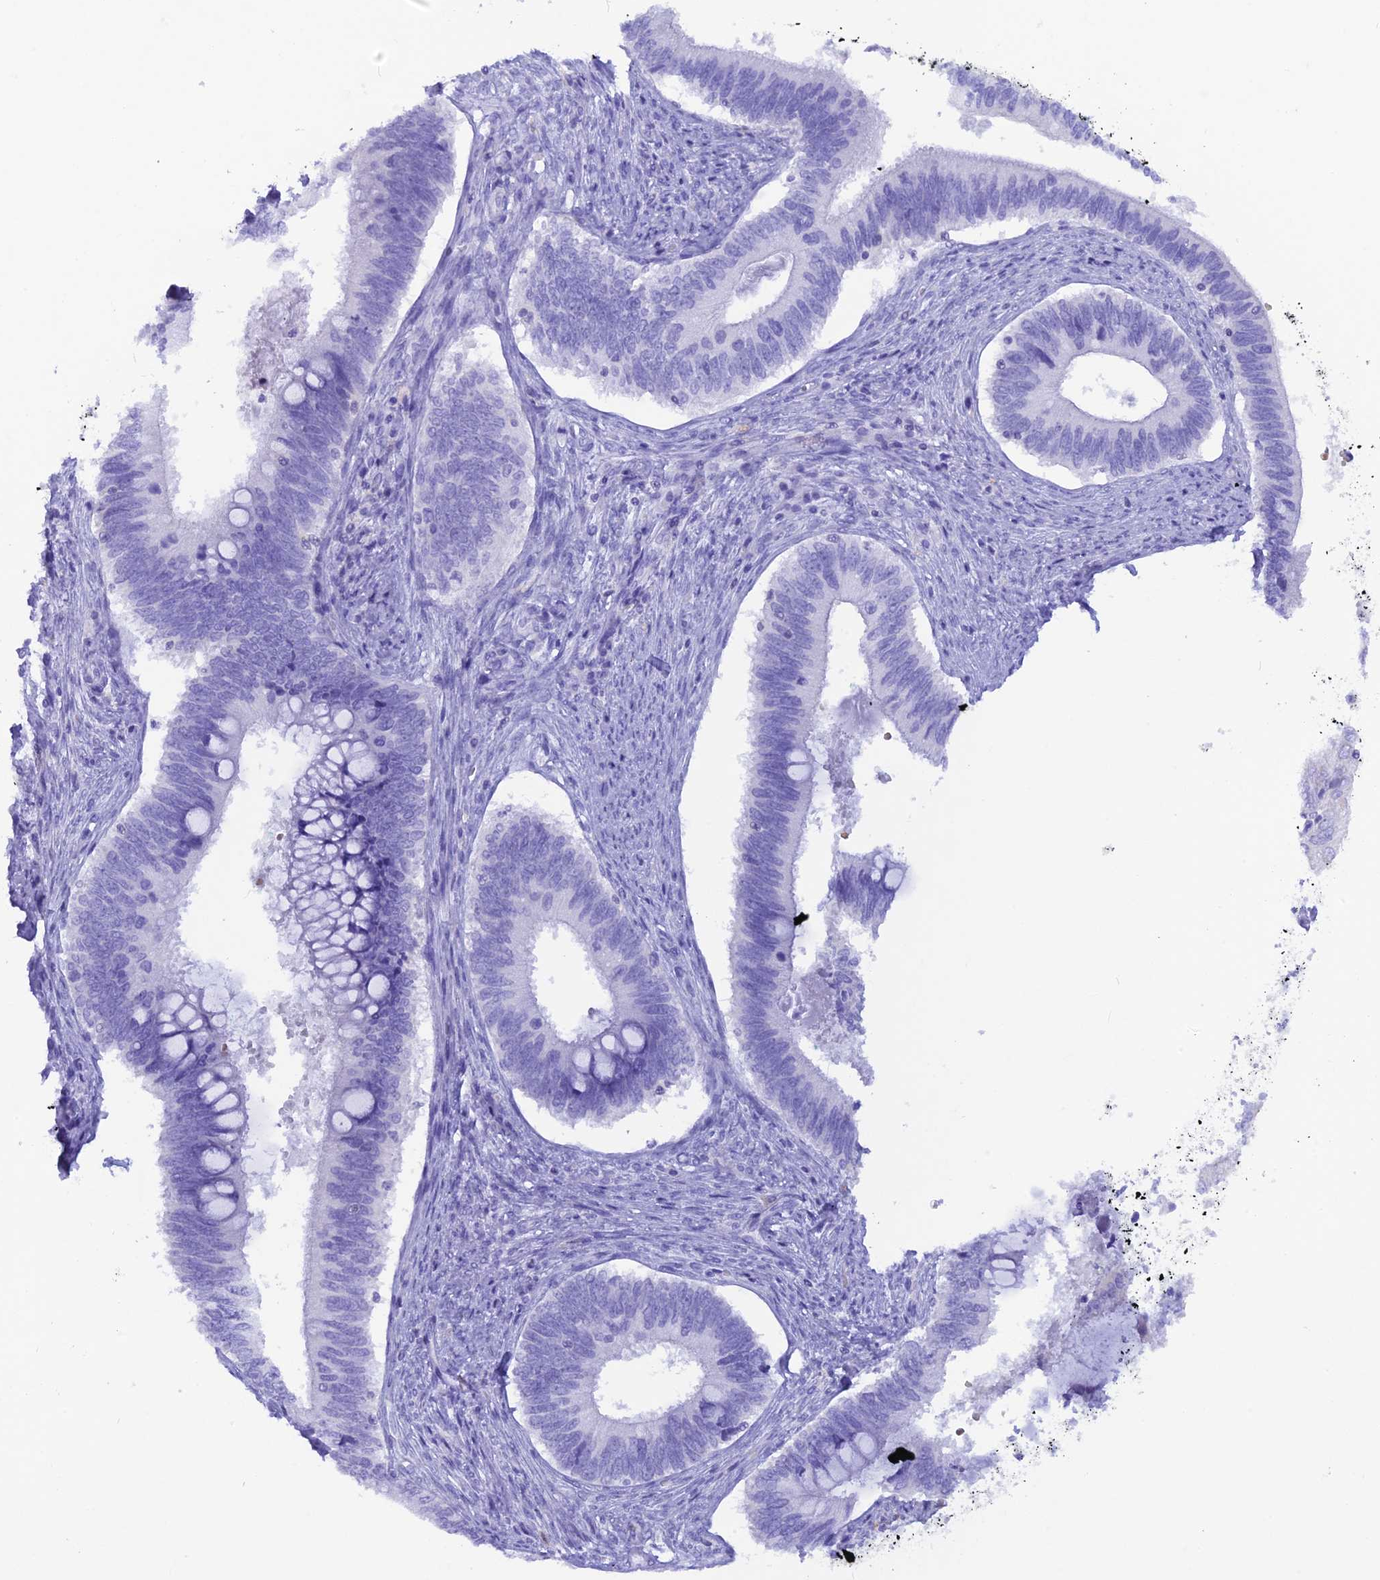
{"staining": {"intensity": "negative", "quantity": "none", "location": "none"}, "tissue": "cervical cancer", "cell_type": "Tumor cells", "image_type": "cancer", "snomed": [{"axis": "morphology", "description": "Adenocarcinoma, NOS"}, {"axis": "topography", "description": "Cervix"}], "caption": "Immunohistochemical staining of human adenocarcinoma (cervical) exhibits no significant expression in tumor cells. (Stains: DAB (3,3'-diaminobenzidine) immunohistochemistry (IHC) with hematoxylin counter stain, Microscopy: brightfield microscopy at high magnification).", "gene": "GLYATL1", "patient": {"sex": "female", "age": 42}}